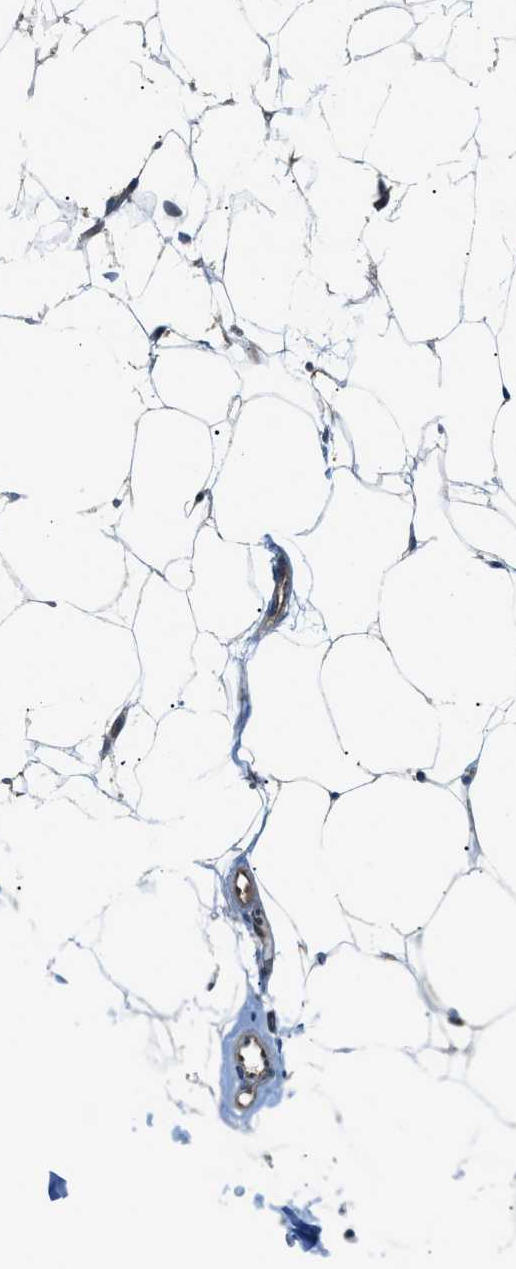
{"staining": {"intensity": "weak", "quantity": "25%-75%", "location": "cytoplasmic/membranous"}, "tissue": "adipose tissue", "cell_type": "Adipocytes", "image_type": "normal", "snomed": [{"axis": "morphology", "description": "Normal tissue, NOS"}, {"axis": "topography", "description": "Breast"}, {"axis": "topography", "description": "Soft tissue"}], "caption": "Benign adipose tissue shows weak cytoplasmic/membranous positivity in about 25%-75% of adipocytes, visualized by immunohistochemistry. The staining was performed using DAB to visualize the protein expression in brown, while the nuclei were stained in blue with hematoxylin (Magnification: 20x).", "gene": "TRAK2", "patient": {"sex": "female", "age": 75}}